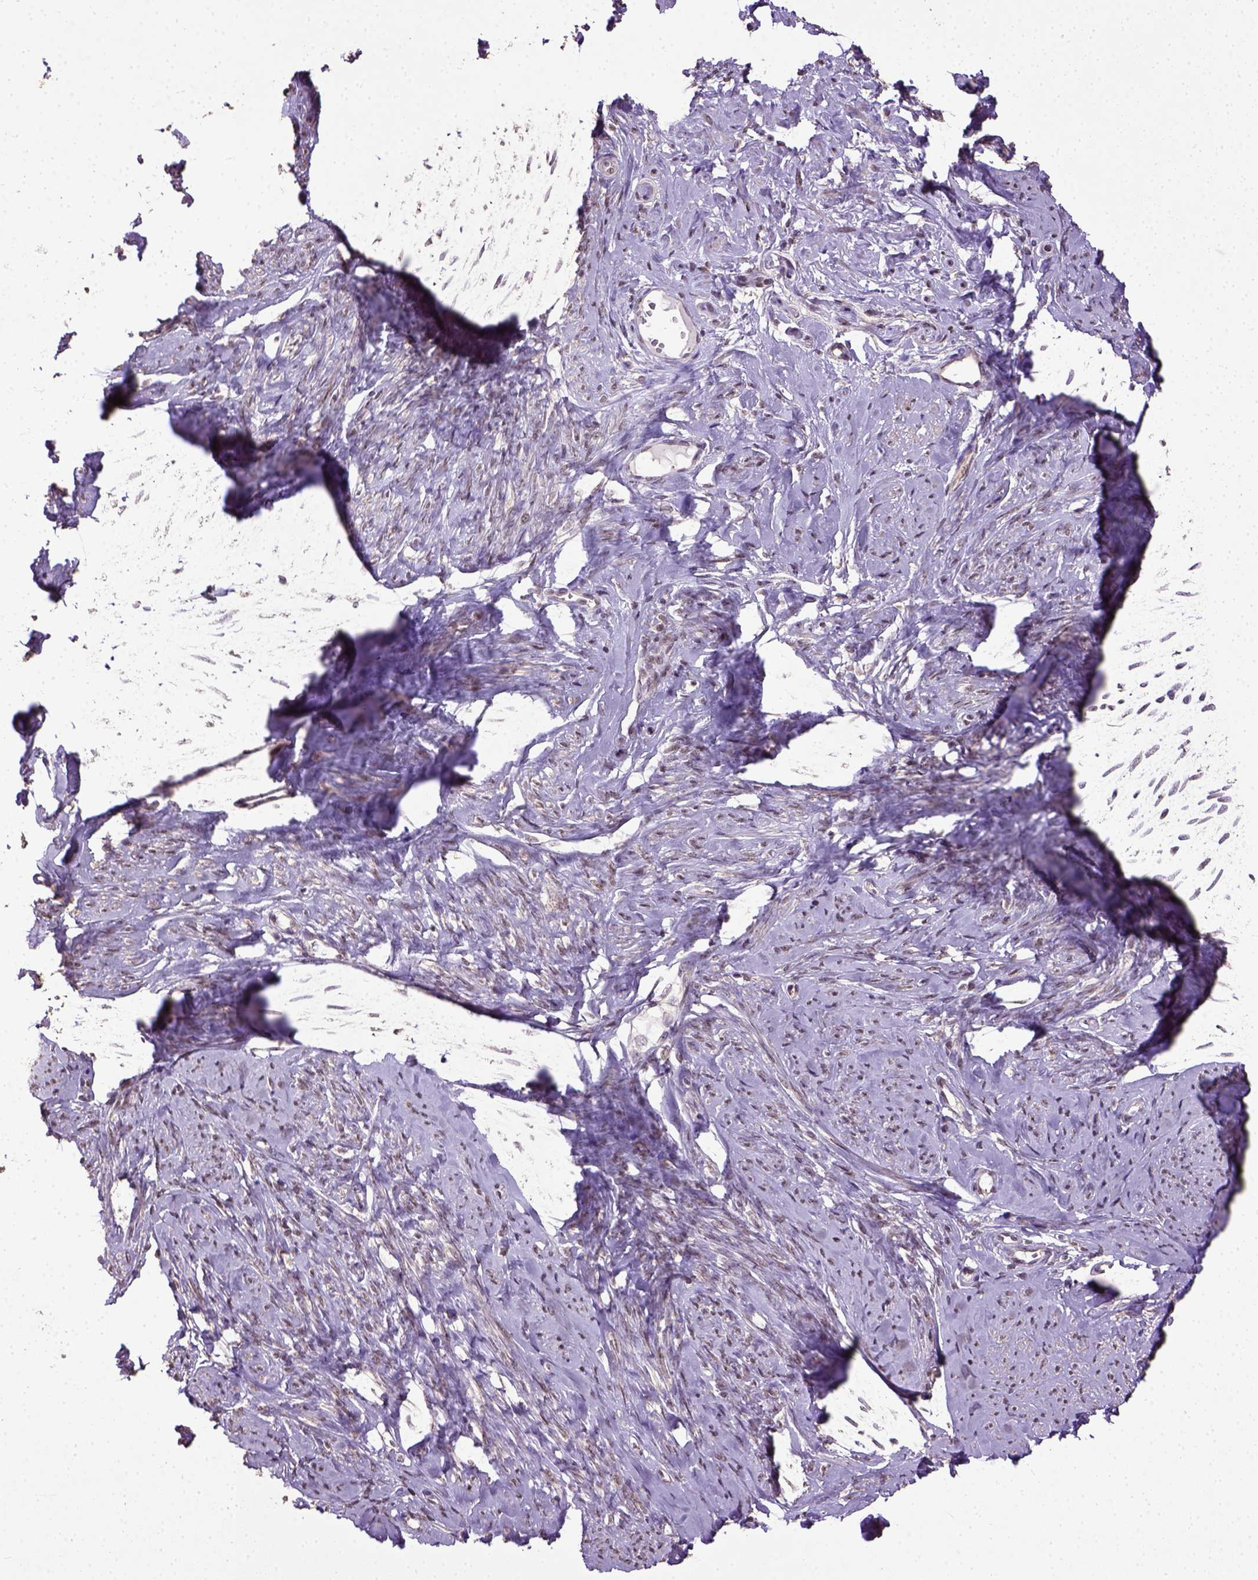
{"staining": {"intensity": "moderate", "quantity": "<25%", "location": "nuclear"}, "tissue": "smooth muscle", "cell_type": "Smooth muscle cells", "image_type": "normal", "snomed": [{"axis": "morphology", "description": "Normal tissue, NOS"}, {"axis": "topography", "description": "Smooth muscle"}], "caption": "A high-resolution image shows IHC staining of benign smooth muscle, which displays moderate nuclear expression in about <25% of smooth muscle cells.", "gene": "UBA3", "patient": {"sex": "female", "age": 48}}